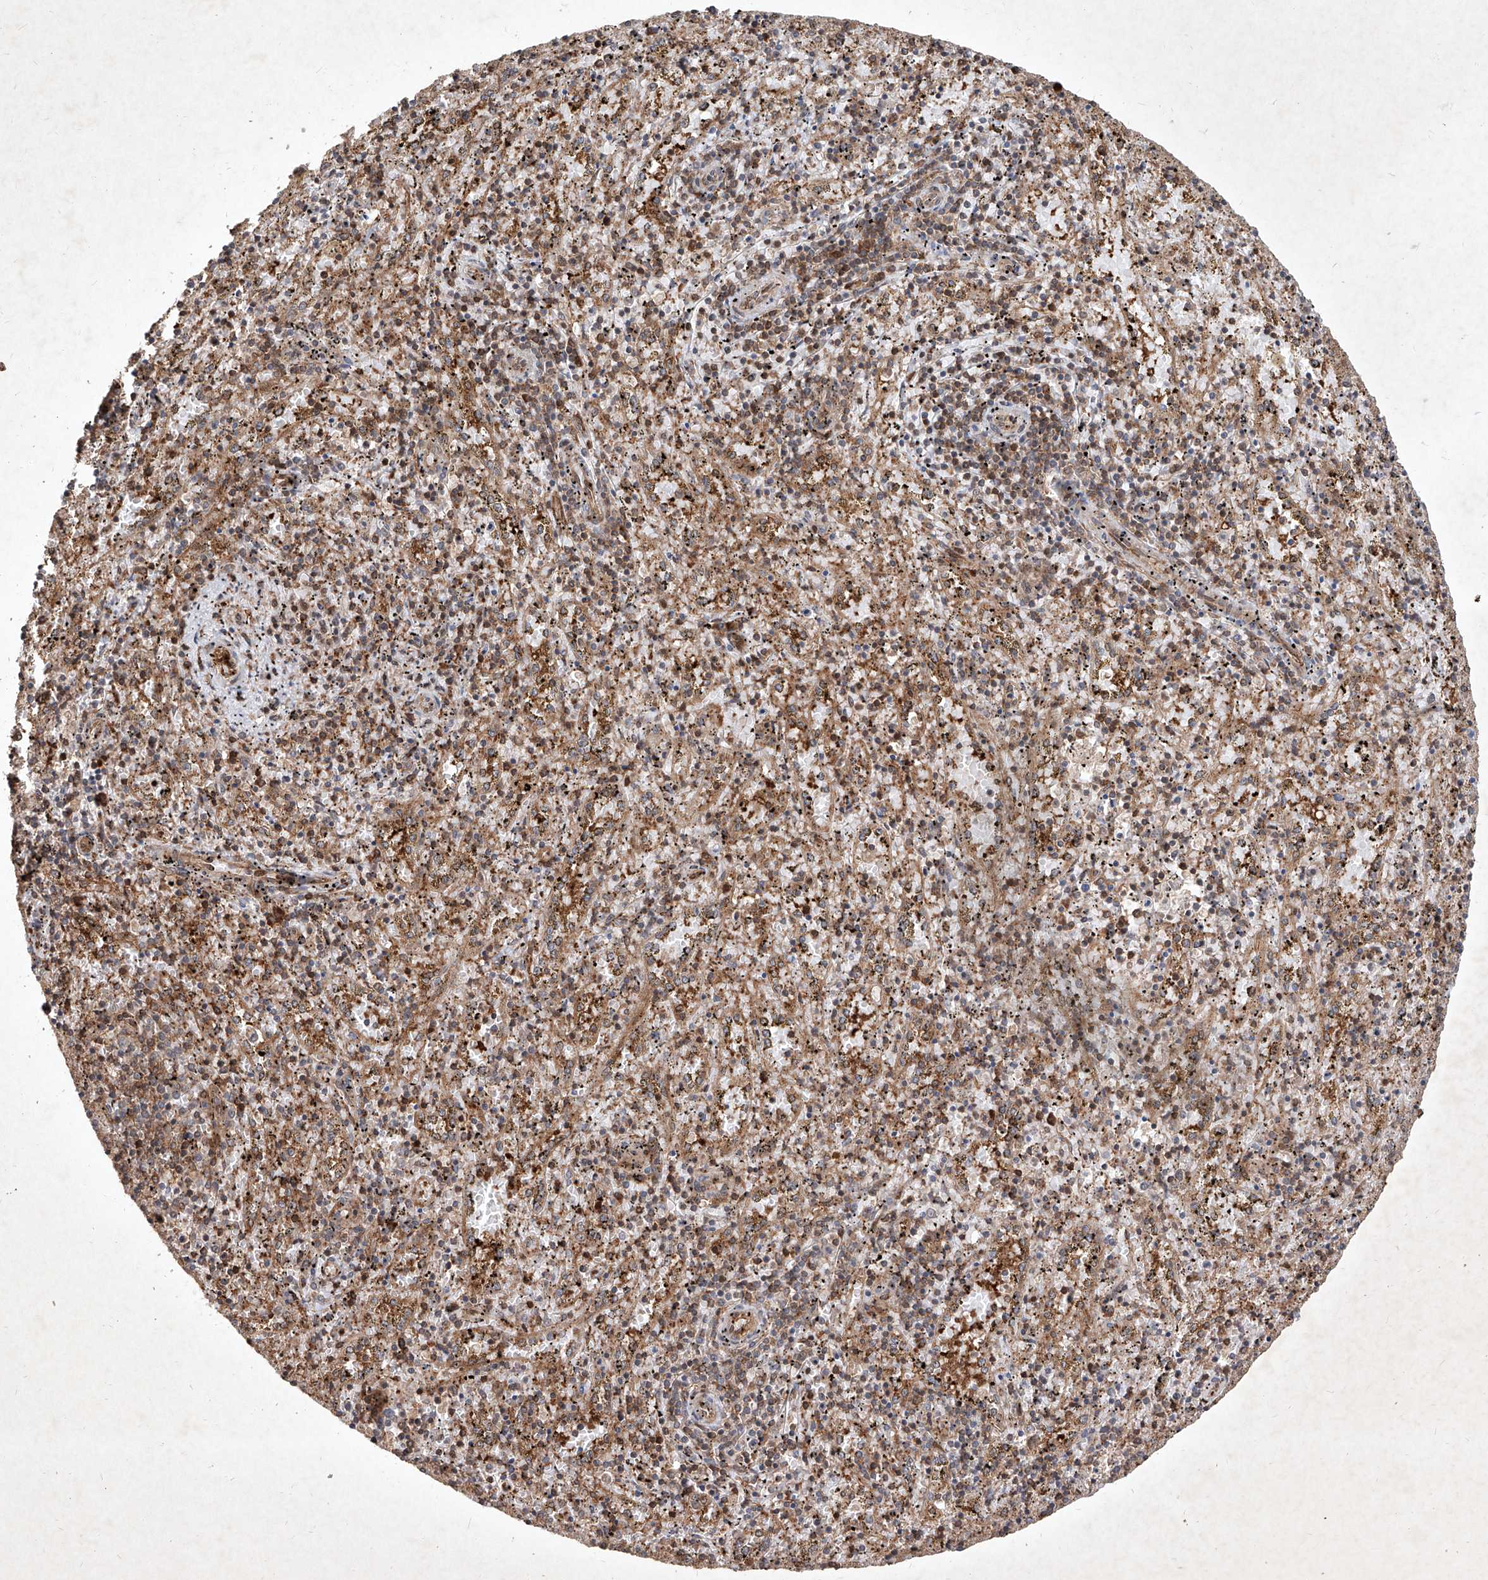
{"staining": {"intensity": "moderate", "quantity": "25%-75%", "location": "cytoplasmic/membranous"}, "tissue": "spleen", "cell_type": "Cells in red pulp", "image_type": "normal", "snomed": [{"axis": "morphology", "description": "Normal tissue, NOS"}, {"axis": "topography", "description": "Spleen"}], "caption": "The image displays a brown stain indicating the presence of a protein in the cytoplasmic/membranous of cells in red pulp in spleen. (Stains: DAB in brown, nuclei in blue, Microscopy: brightfield microscopy at high magnification).", "gene": "MAGED2", "patient": {"sex": "male", "age": 11}}